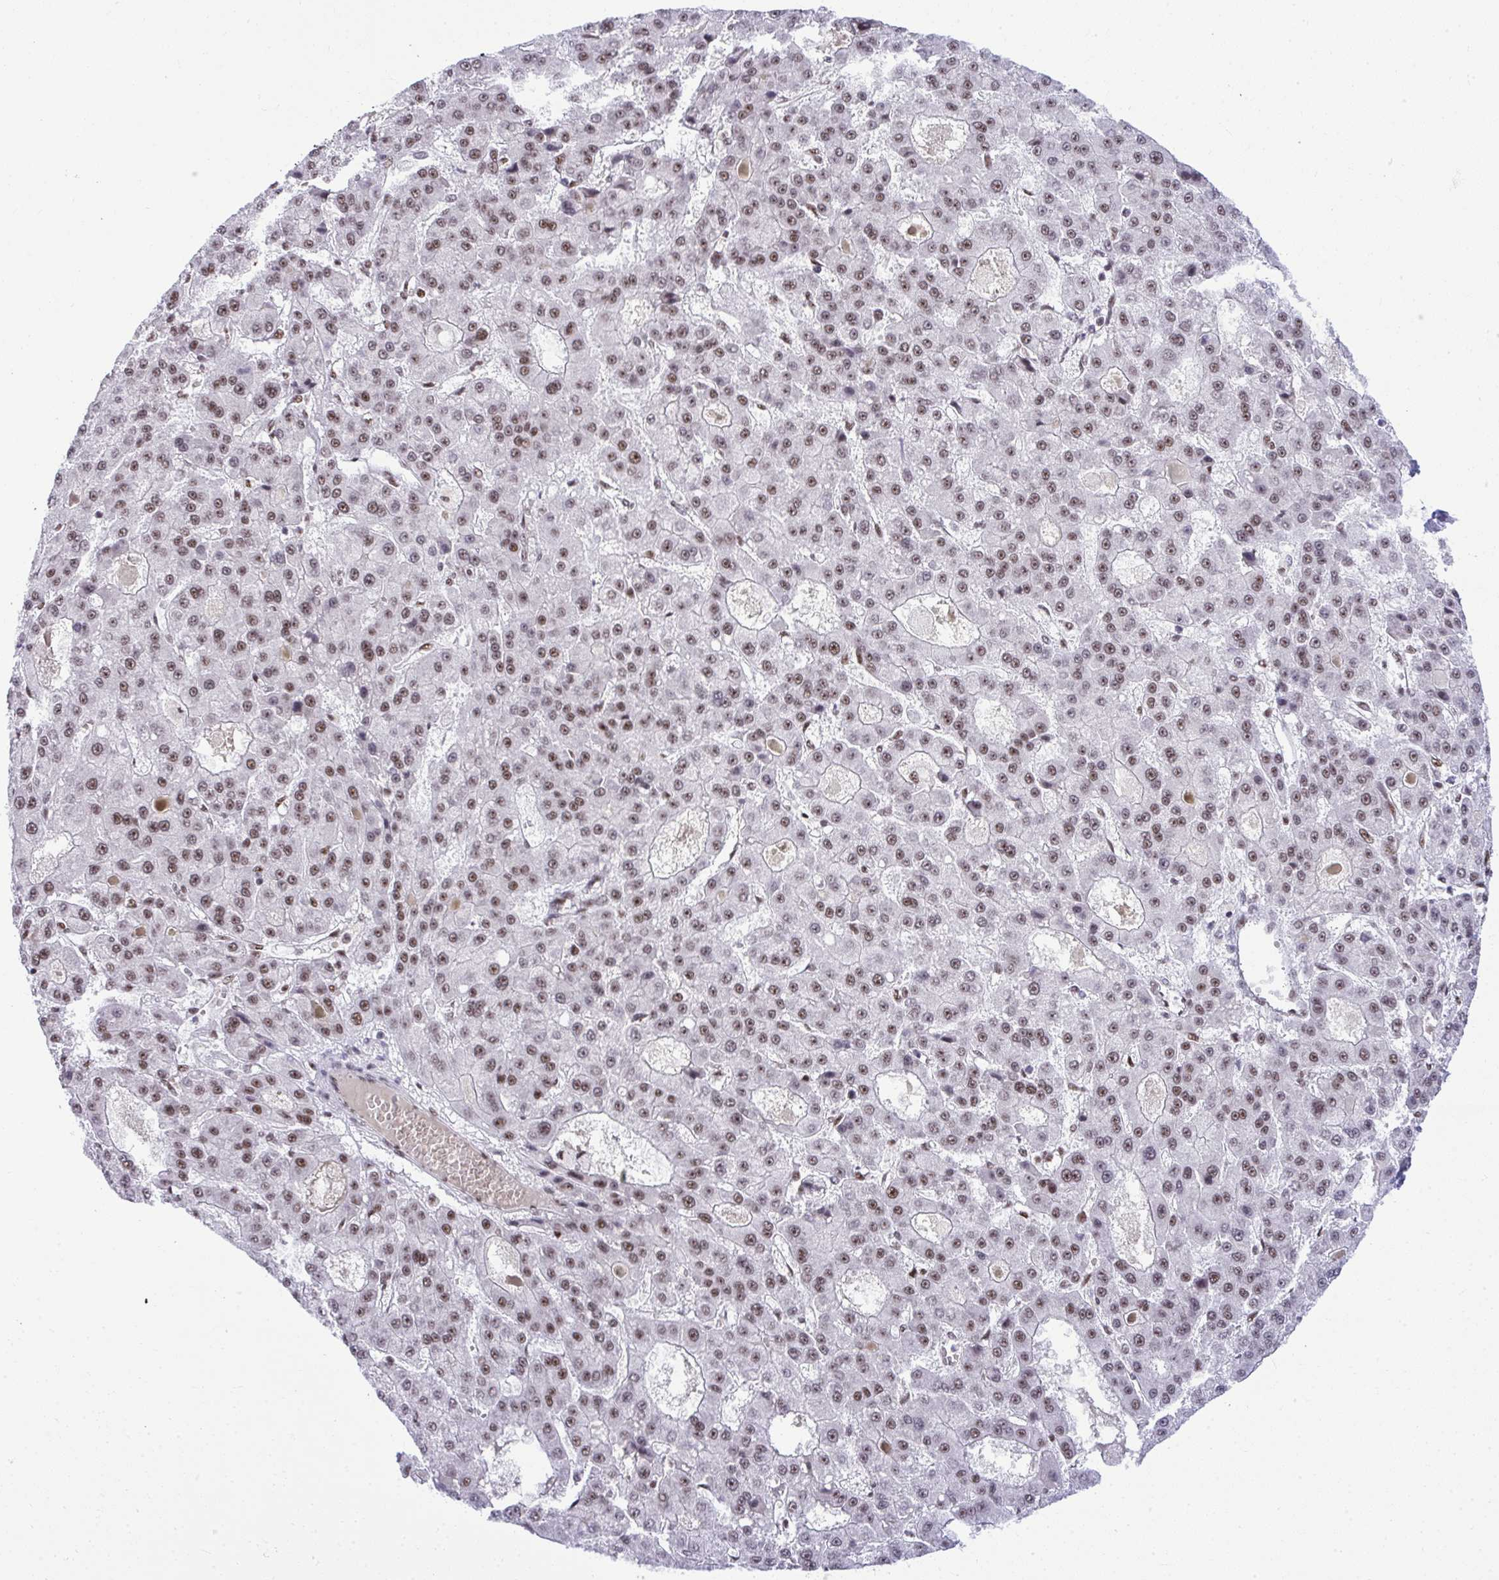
{"staining": {"intensity": "moderate", "quantity": ">75%", "location": "nuclear"}, "tissue": "liver cancer", "cell_type": "Tumor cells", "image_type": "cancer", "snomed": [{"axis": "morphology", "description": "Carcinoma, Hepatocellular, NOS"}, {"axis": "topography", "description": "Liver"}], "caption": "Protein staining shows moderate nuclear expression in approximately >75% of tumor cells in liver cancer.", "gene": "PRPF19", "patient": {"sex": "male", "age": 70}}